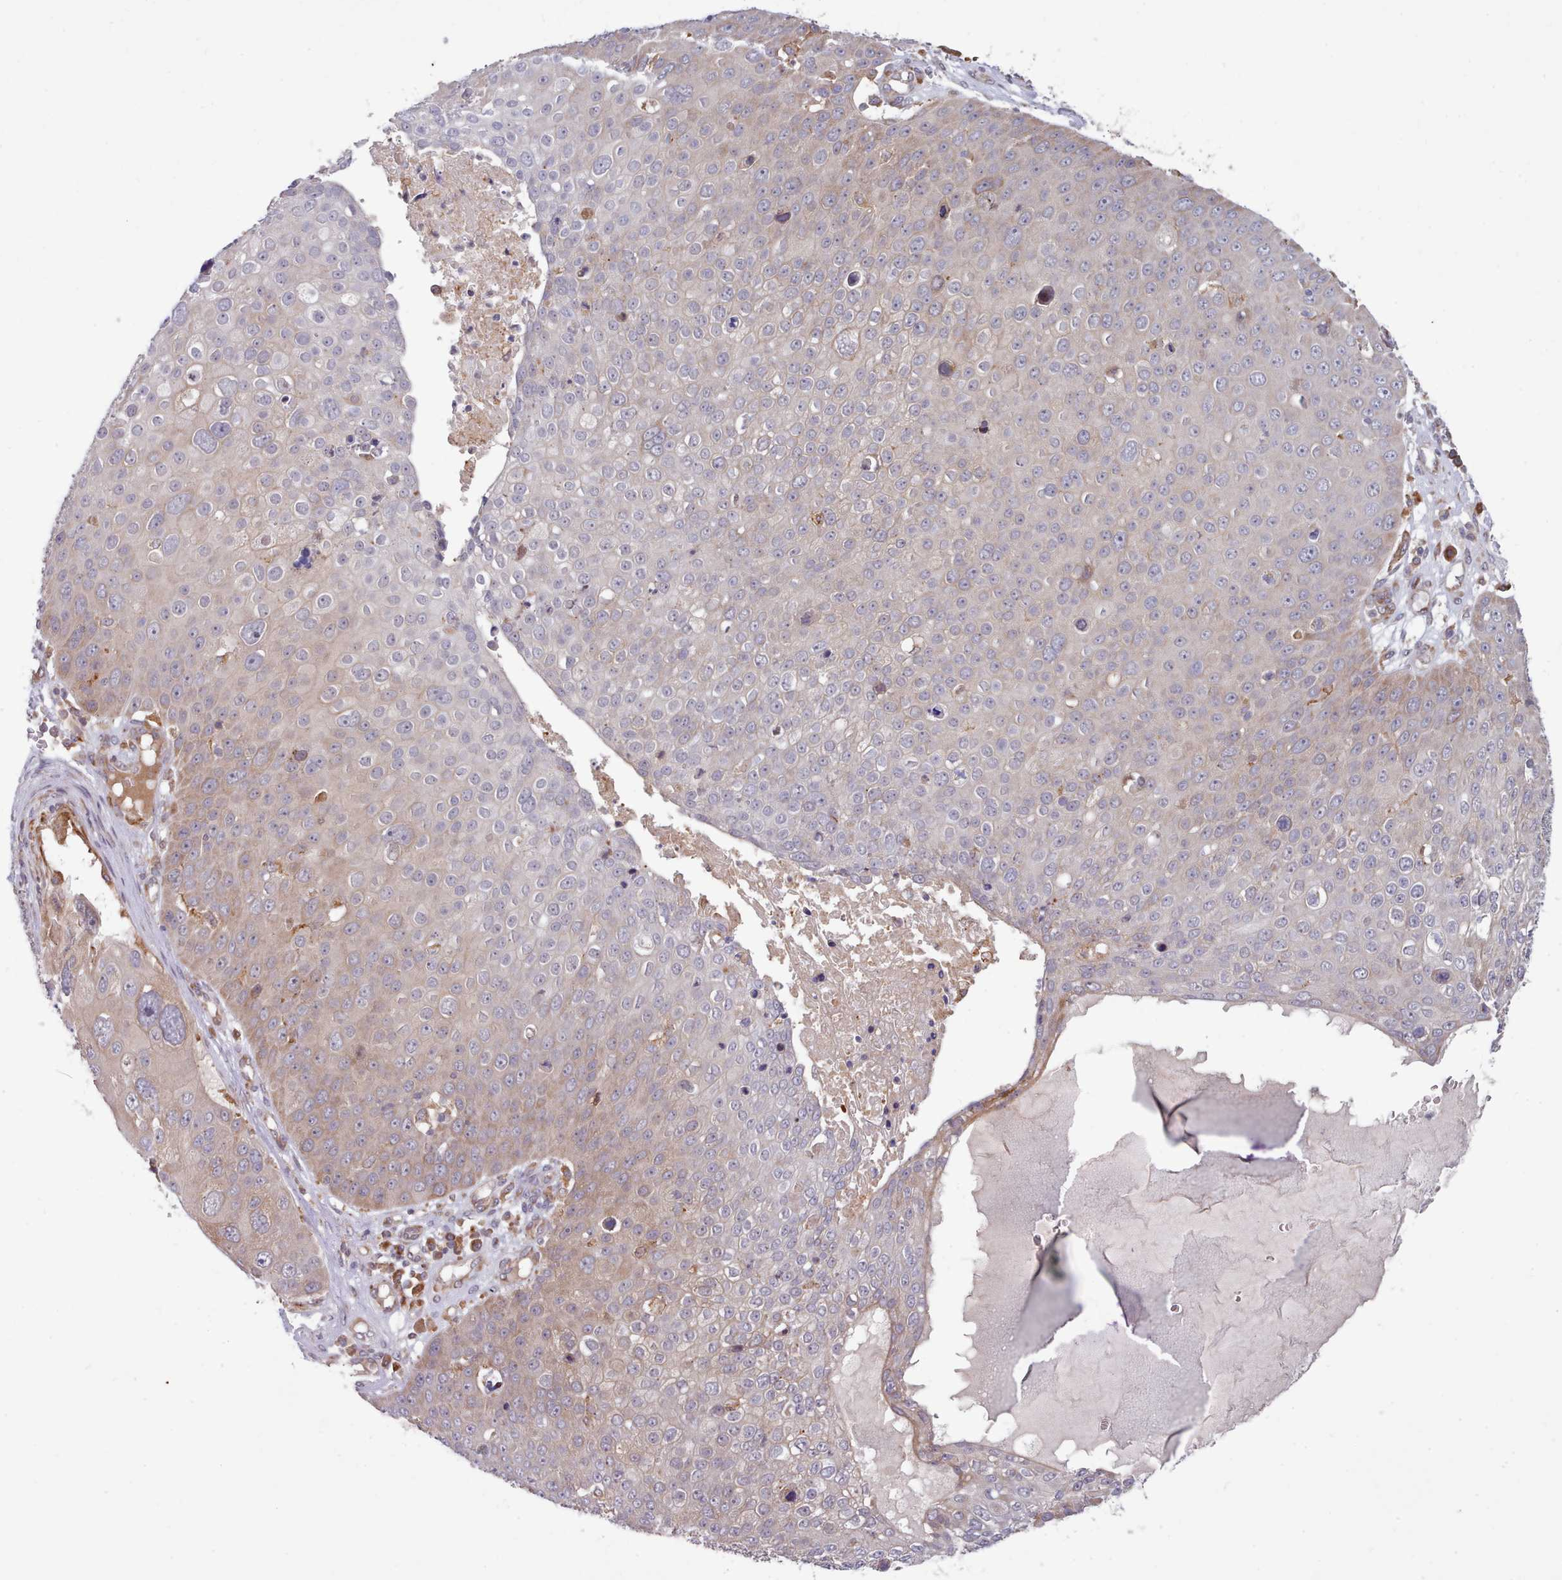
{"staining": {"intensity": "weak", "quantity": "25%-75%", "location": "cytoplasmic/membranous"}, "tissue": "skin cancer", "cell_type": "Tumor cells", "image_type": "cancer", "snomed": [{"axis": "morphology", "description": "Squamous cell carcinoma, NOS"}, {"axis": "topography", "description": "Skin"}], "caption": "Protein expression analysis of squamous cell carcinoma (skin) reveals weak cytoplasmic/membranous positivity in approximately 25%-75% of tumor cells.", "gene": "TRIM26", "patient": {"sex": "male", "age": 71}}